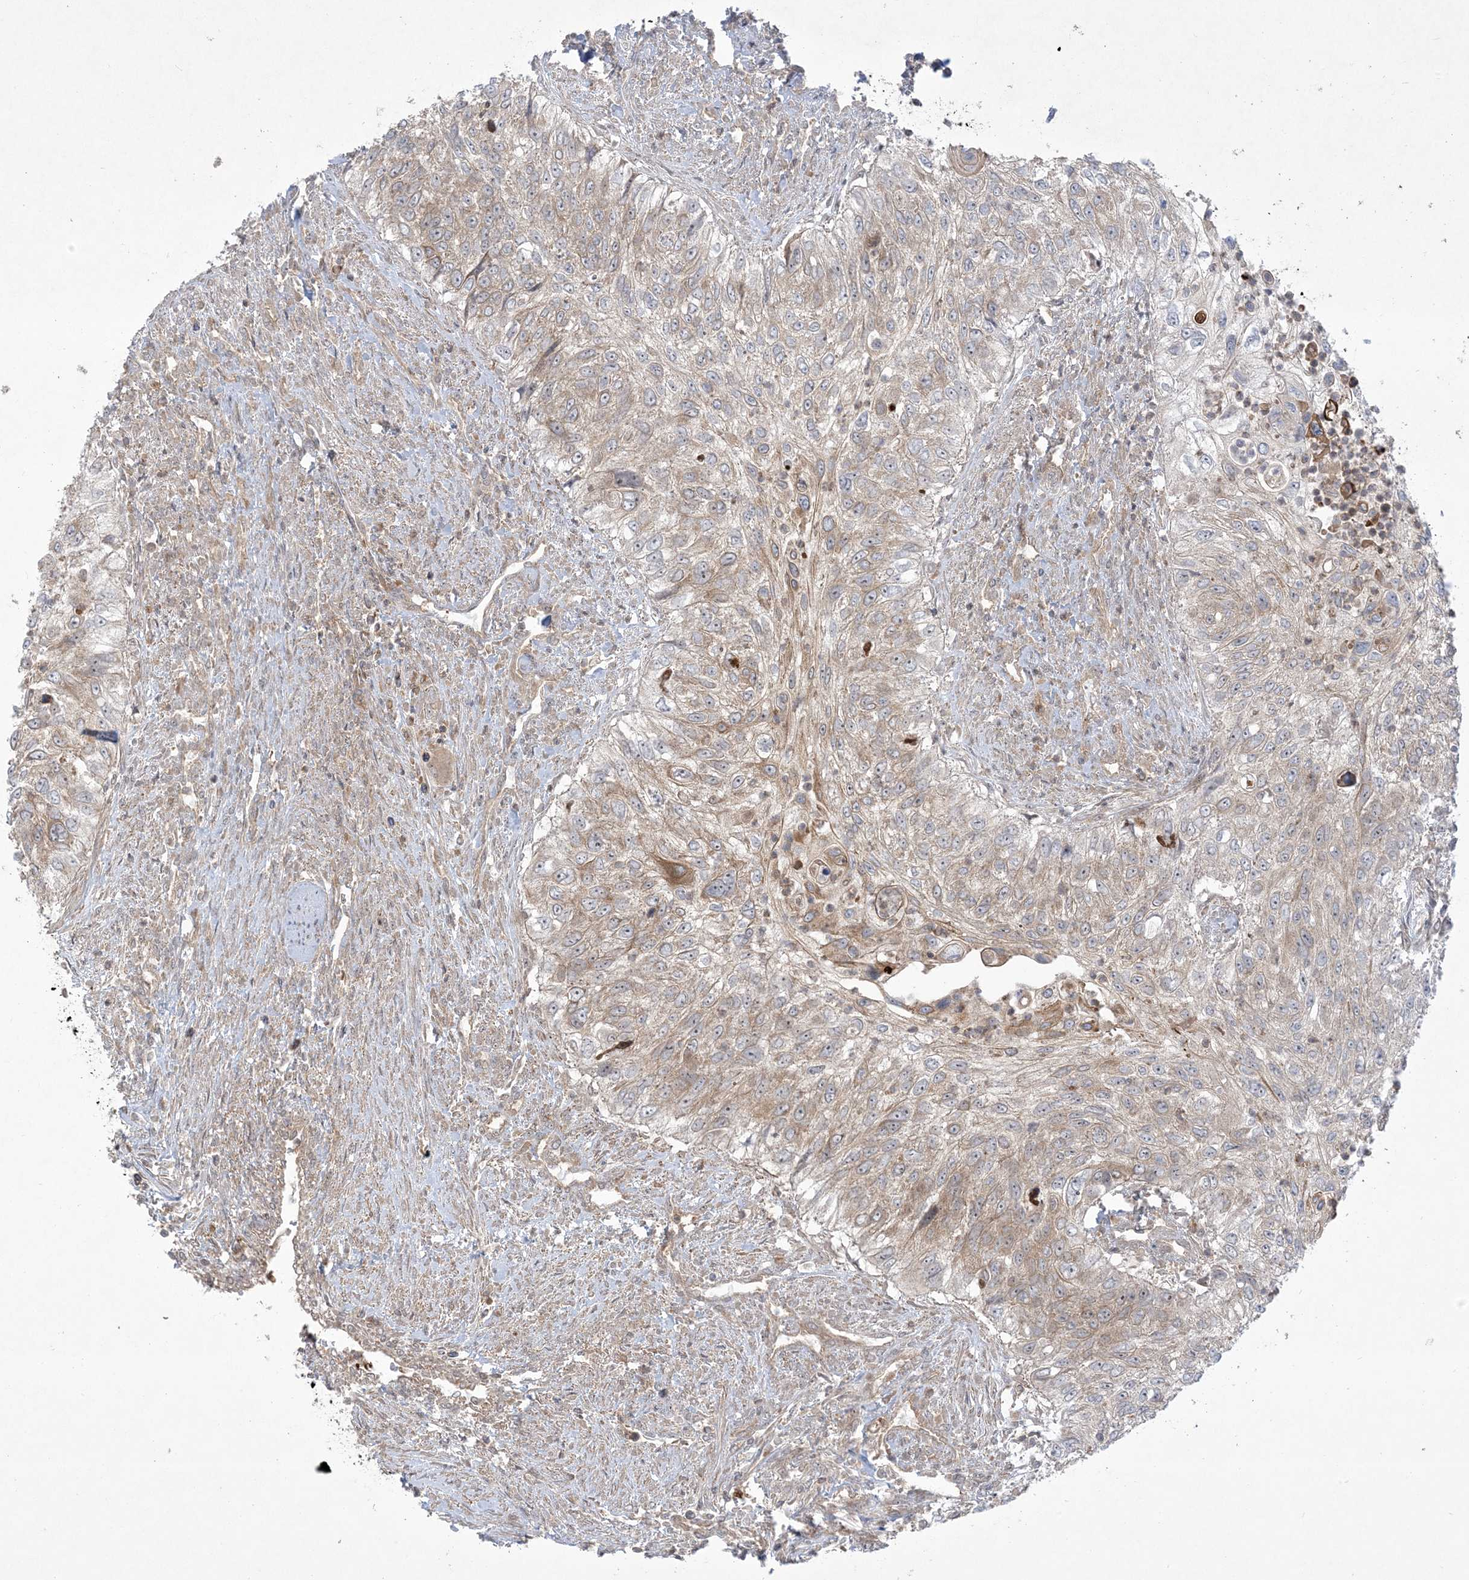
{"staining": {"intensity": "weak", "quantity": "25%-75%", "location": "cytoplasmic/membranous,nuclear"}, "tissue": "urothelial cancer", "cell_type": "Tumor cells", "image_type": "cancer", "snomed": [{"axis": "morphology", "description": "Urothelial carcinoma, High grade"}, {"axis": "topography", "description": "Urinary bladder"}], "caption": "Protein staining displays weak cytoplasmic/membranous and nuclear expression in approximately 25%-75% of tumor cells in high-grade urothelial carcinoma.", "gene": "SOGA3", "patient": {"sex": "female", "age": 60}}